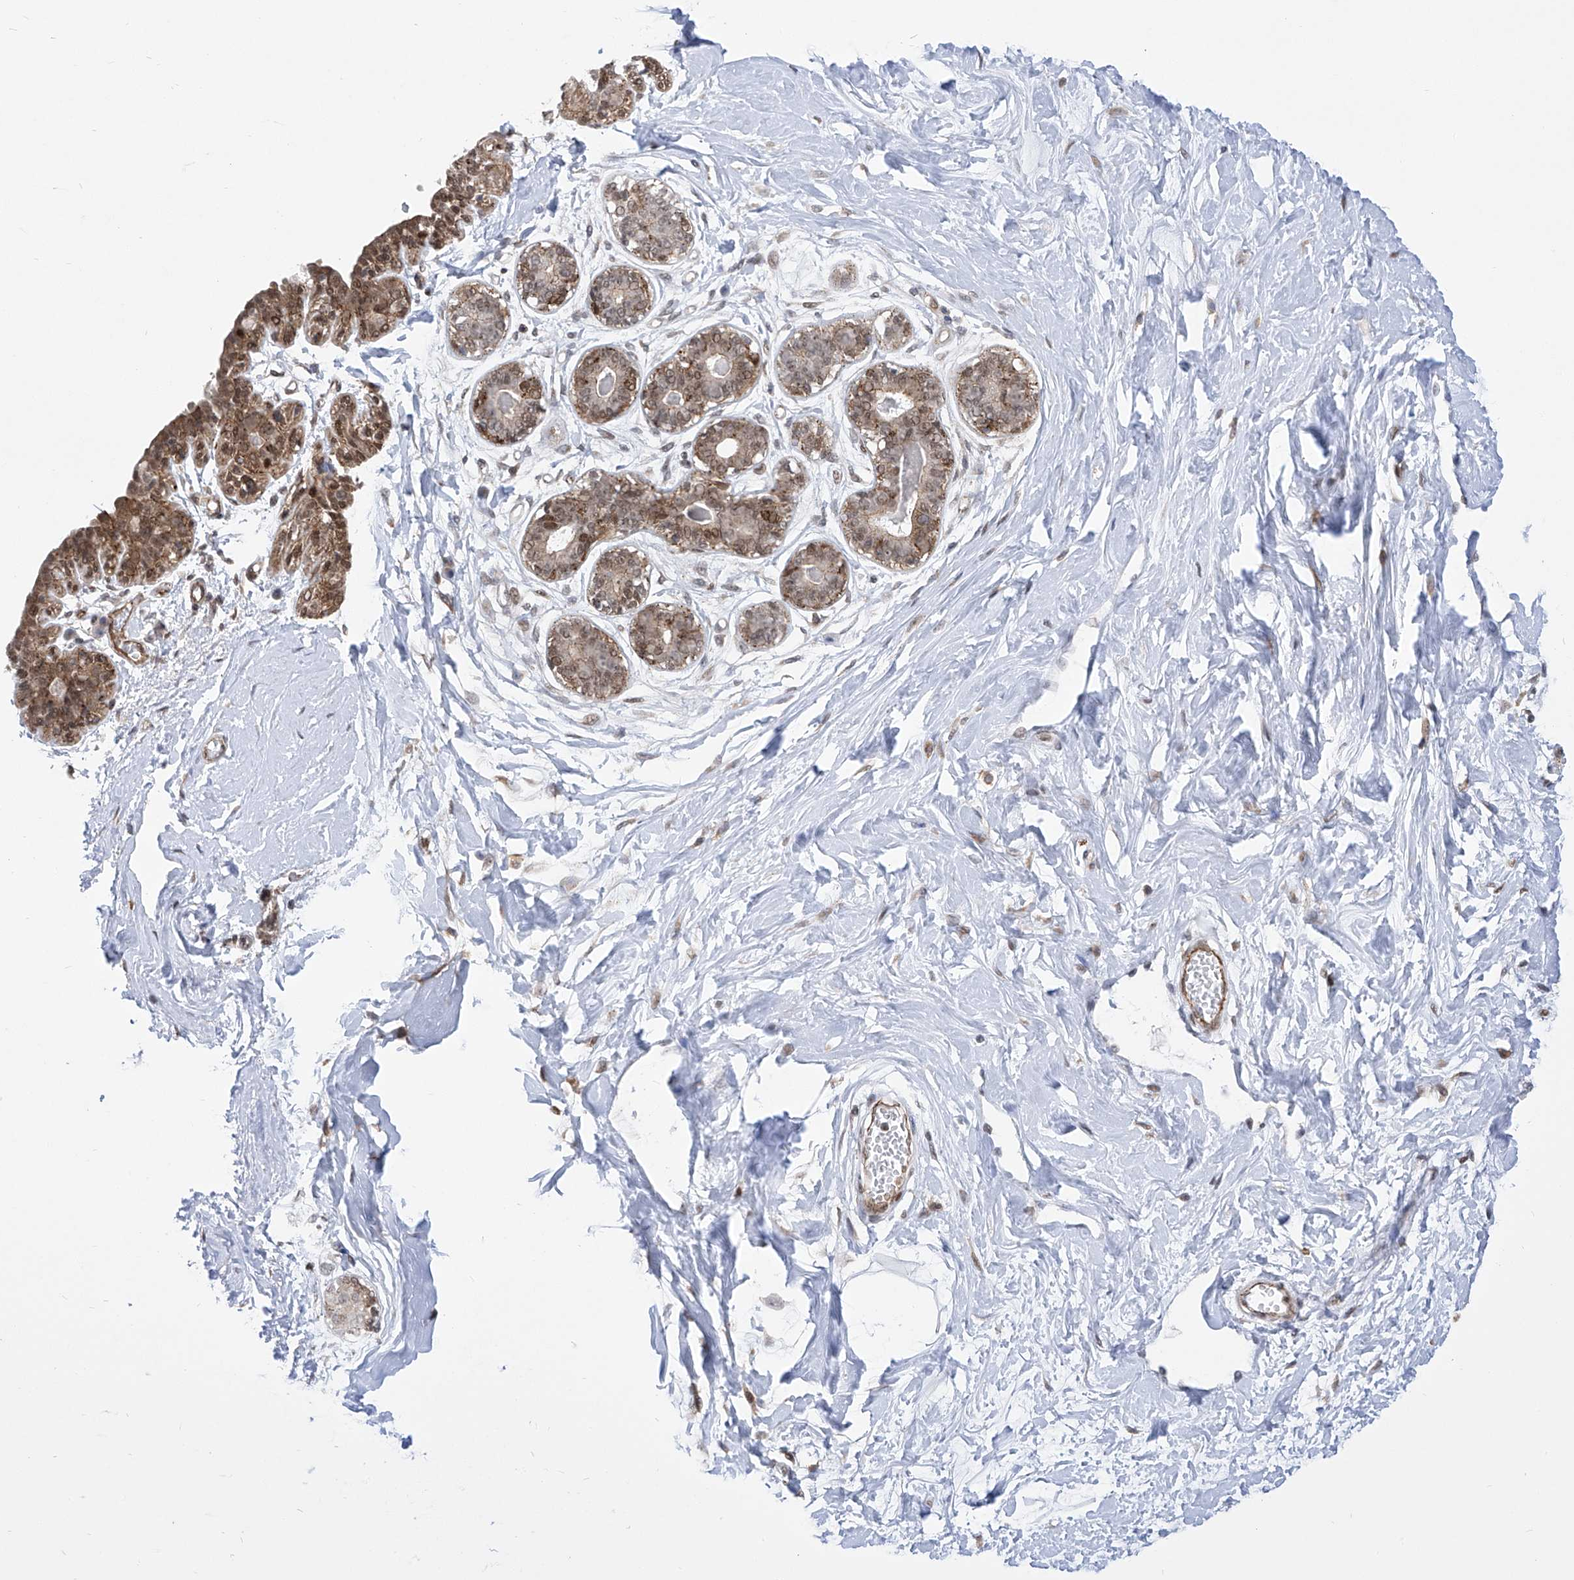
{"staining": {"intensity": "negative", "quantity": "none", "location": "none"}, "tissue": "breast", "cell_type": "Adipocytes", "image_type": "normal", "snomed": [{"axis": "morphology", "description": "Normal tissue, NOS"}, {"axis": "topography", "description": "Breast"}], "caption": "High power microscopy histopathology image of an immunohistochemistry photomicrograph of benign breast, revealing no significant positivity in adipocytes. Brightfield microscopy of IHC stained with DAB (brown) and hematoxylin (blue), captured at high magnification.", "gene": "CEP290", "patient": {"sex": "female", "age": 45}}